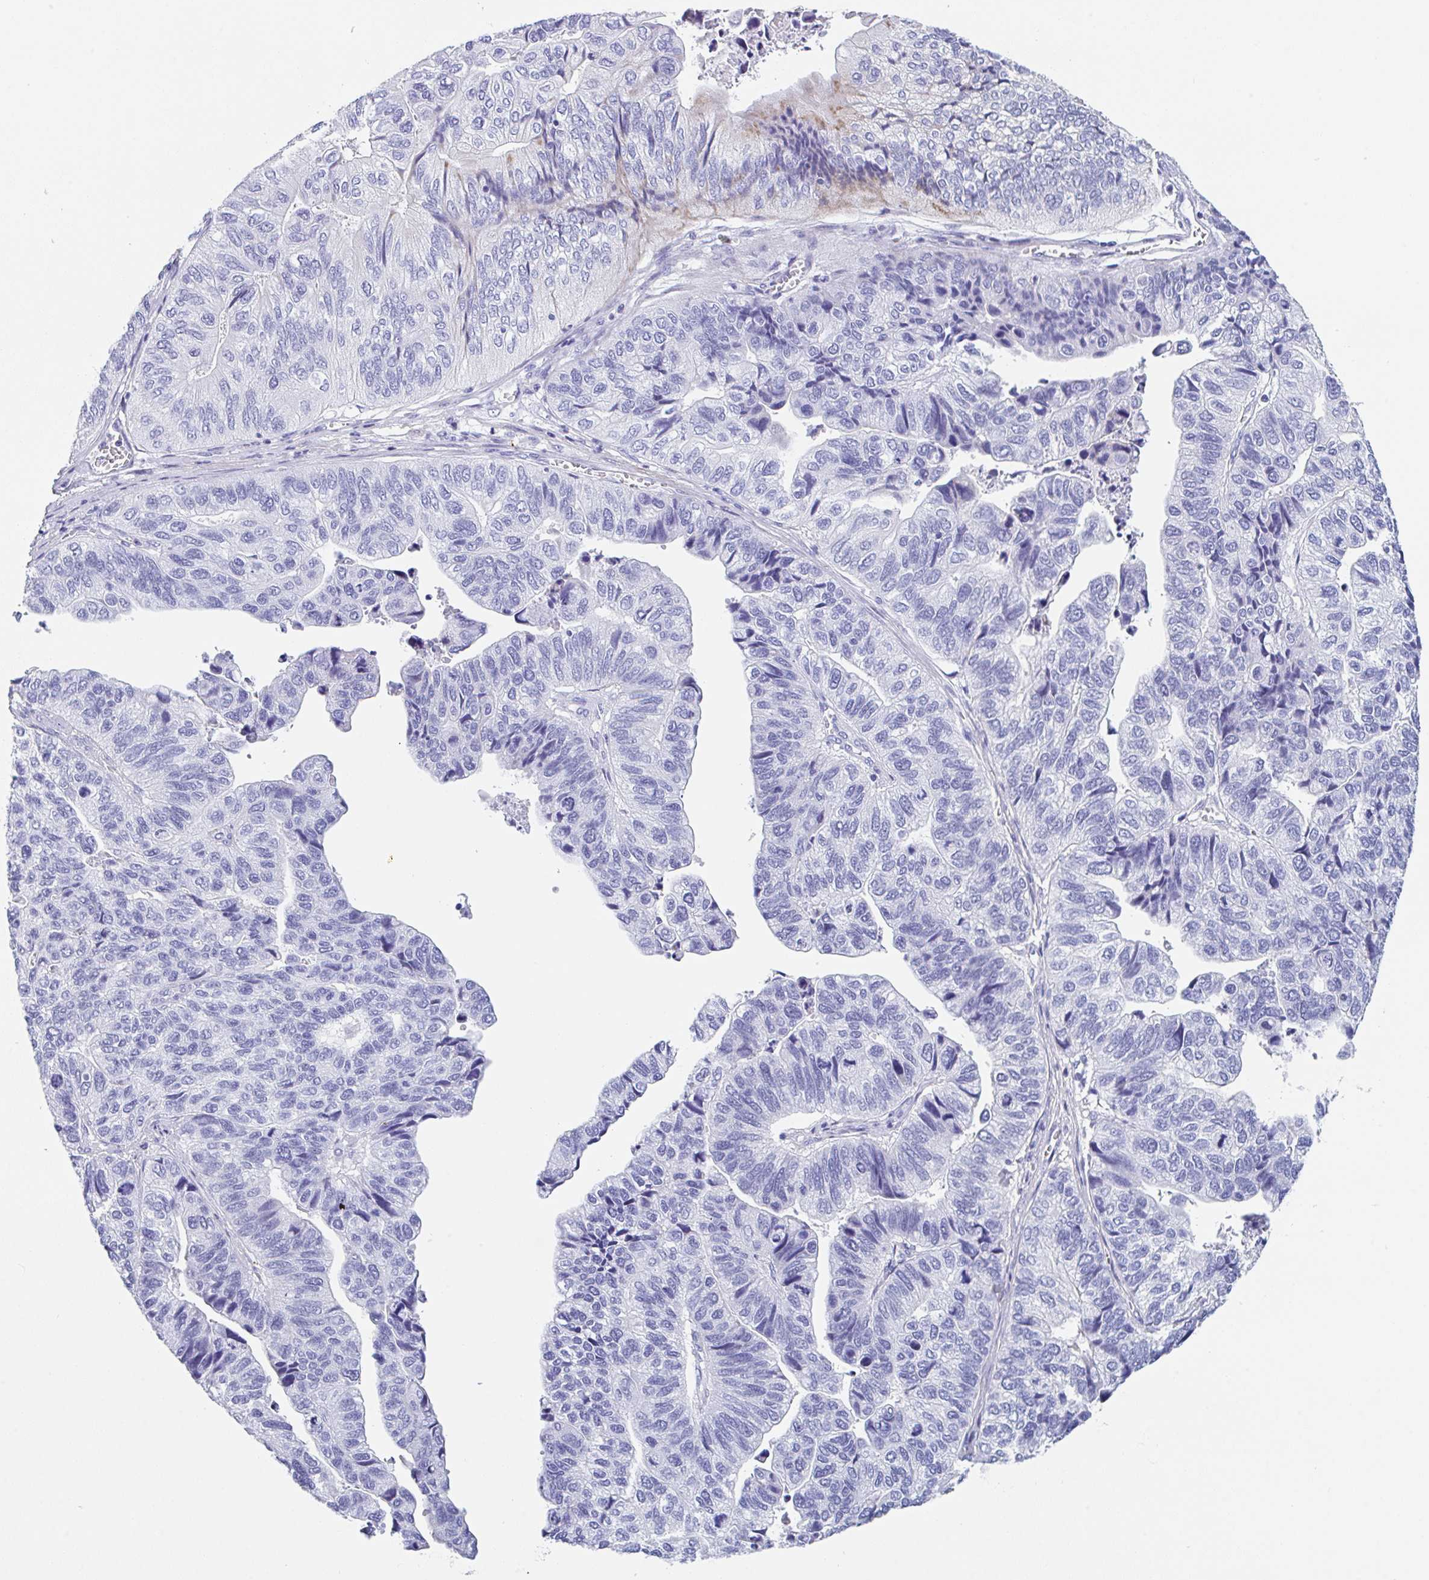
{"staining": {"intensity": "negative", "quantity": "none", "location": "none"}, "tissue": "stomach cancer", "cell_type": "Tumor cells", "image_type": "cancer", "snomed": [{"axis": "morphology", "description": "Adenocarcinoma, NOS"}, {"axis": "topography", "description": "Stomach, upper"}], "caption": "Immunohistochemistry image of stomach cancer stained for a protein (brown), which displays no expression in tumor cells.", "gene": "TAS2R41", "patient": {"sex": "female", "age": 67}}